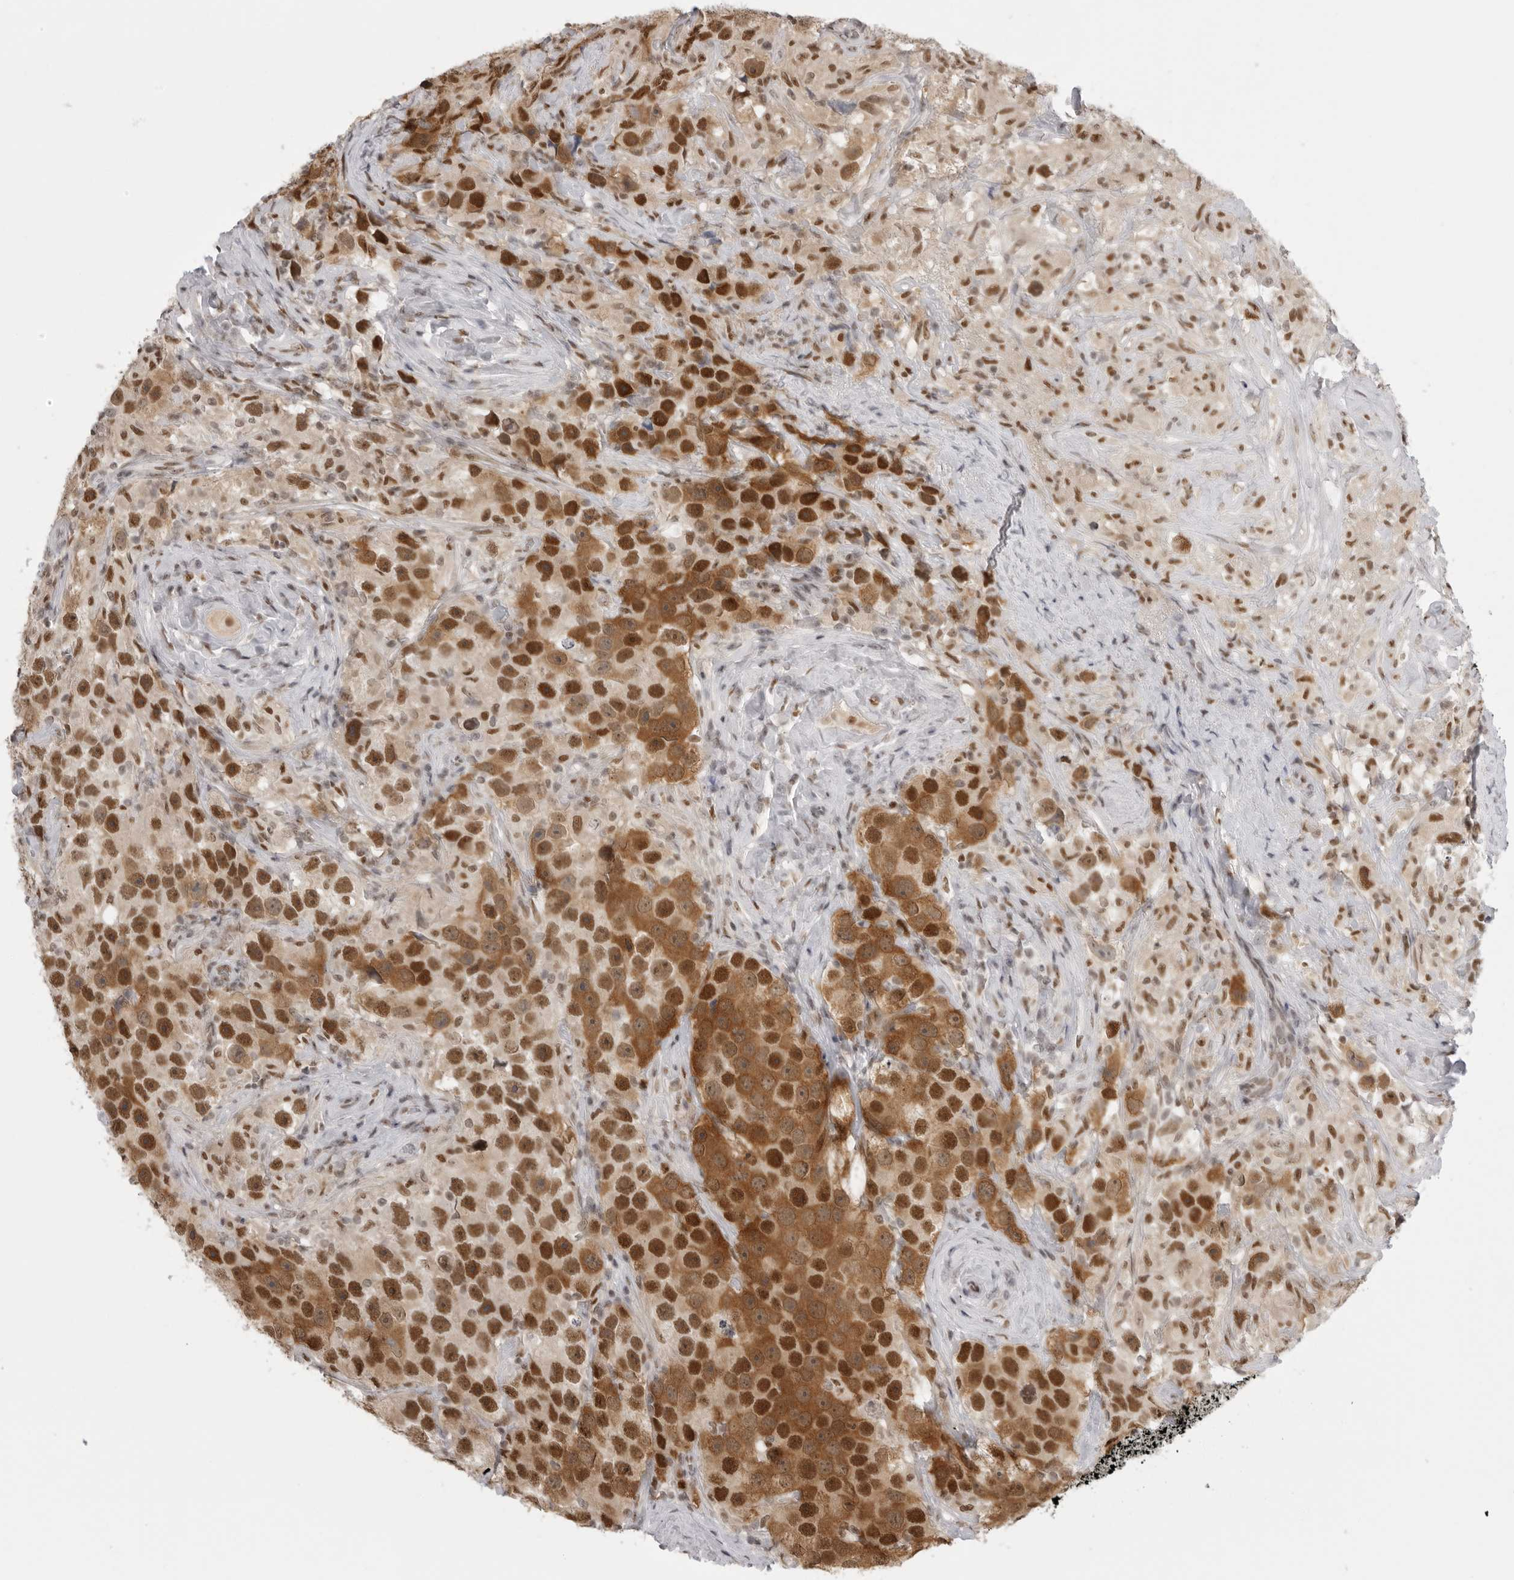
{"staining": {"intensity": "strong", "quantity": ">75%", "location": "cytoplasmic/membranous,nuclear"}, "tissue": "testis cancer", "cell_type": "Tumor cells", "image_type": "cancer", "snomed": [{"axis": "morphology", "description": "Seminoma, NOS"}, {"axis": "topography", "description": "Testis"}], "caption": "Protein analysis of seminoma (testis) tissue shows strong cytoplasmic/membranous and nuclear positivity in approximately >75% of tumor cells. The staining is performed using DAB brown chromogen to label protein expression. The nuclei are counter-stained blue using hematoxylin.", "gene": "RPA2", "patient": {"sex": "male", "age": 49}}